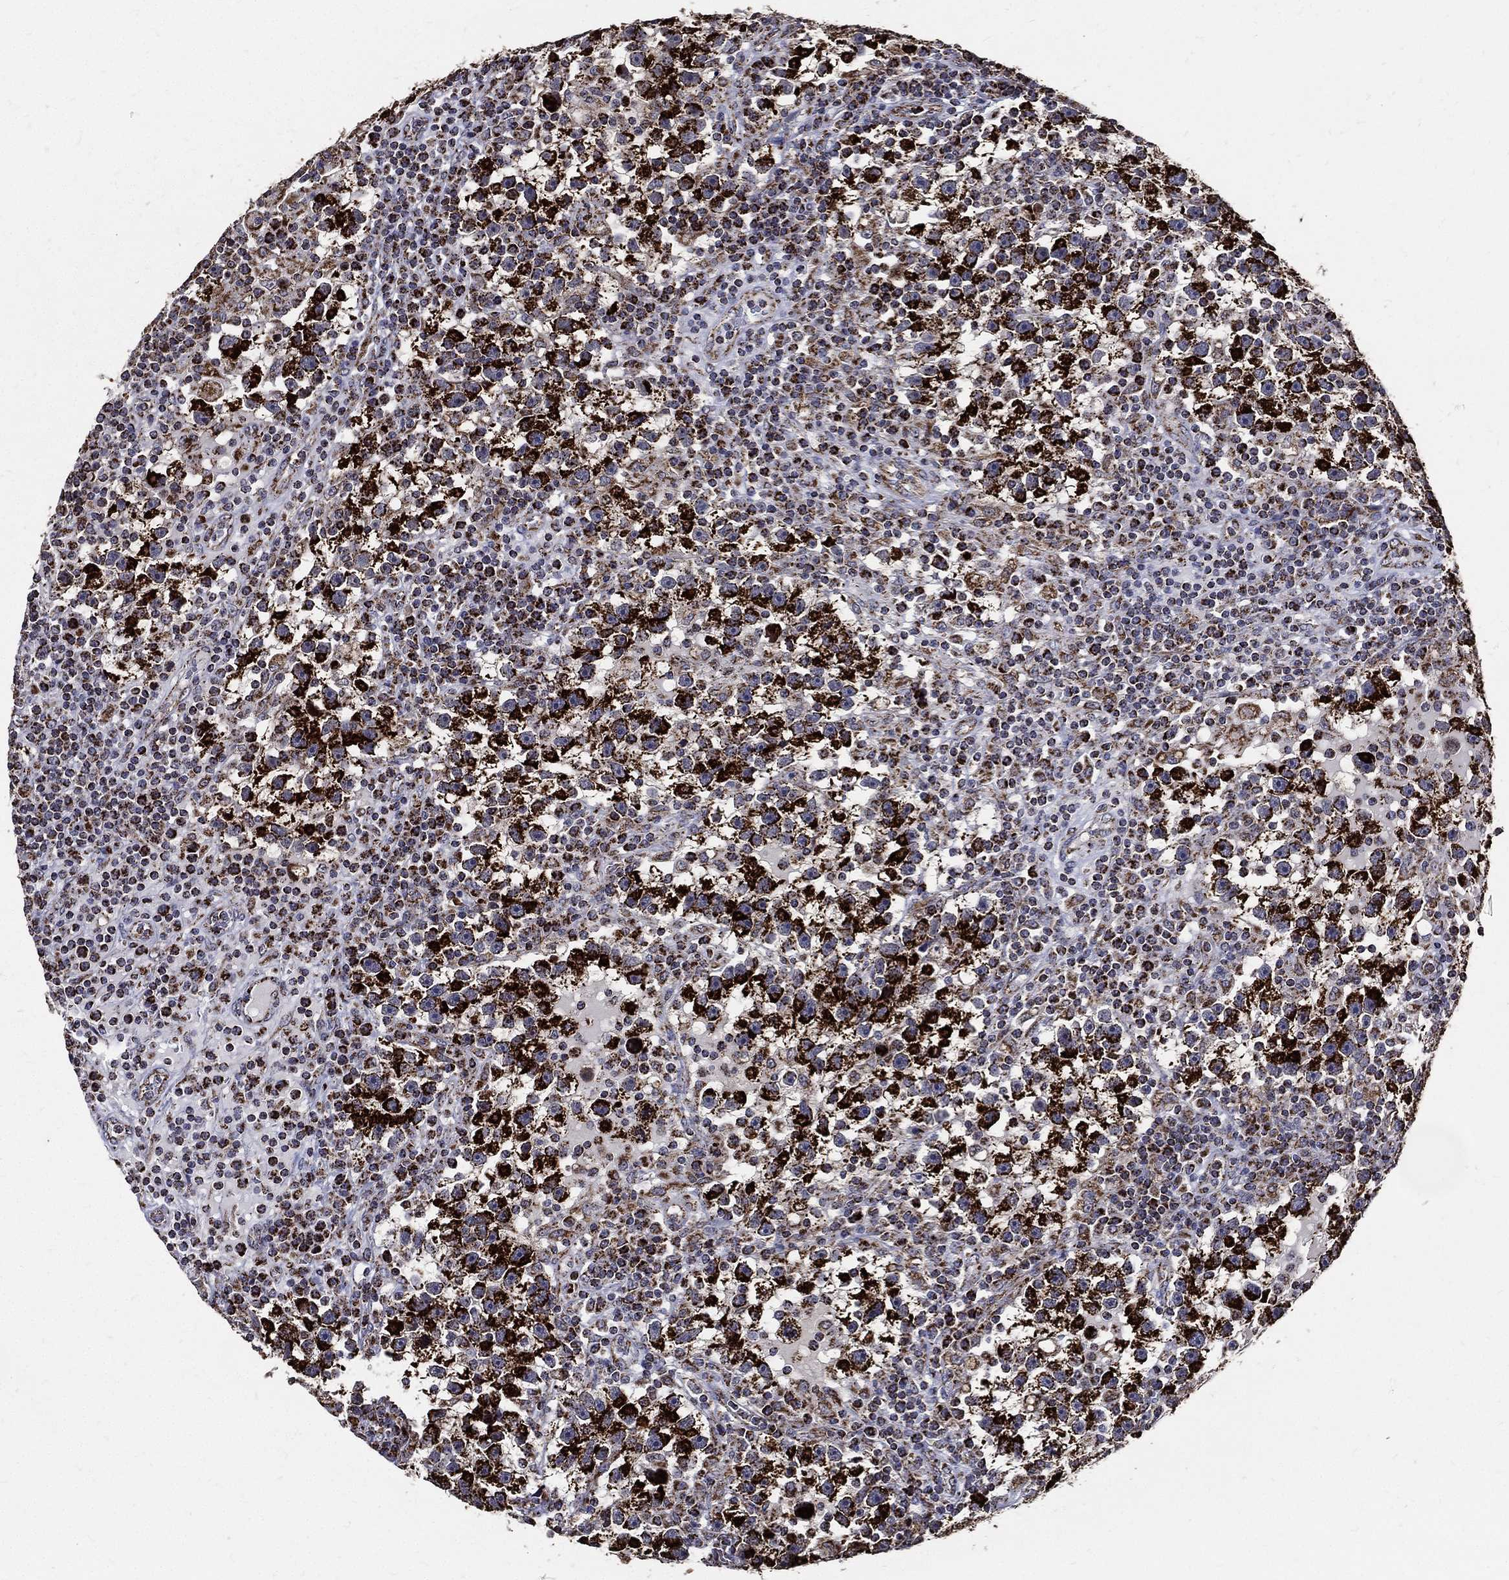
{"staining": {"intensity": "strong", "quantity": "25%-75%", "location": "cytoplasmic/membranous"}, "tissue": "testis cancer", "cell_type": "Tumor cells", "image_type": "cancer", "snomed": [{"axis": "morphology", "description": "Seminoma, NOS"}, {"axis": "topography", "description": "Testis"}], "caption": "A brown stain labels strong cytoplasmic/membranous expression of a protein in testis cancer (seminoma) tumor cells.", "gene": "NDUFAB1", "patient": {"sex": "male", "age": 47}}